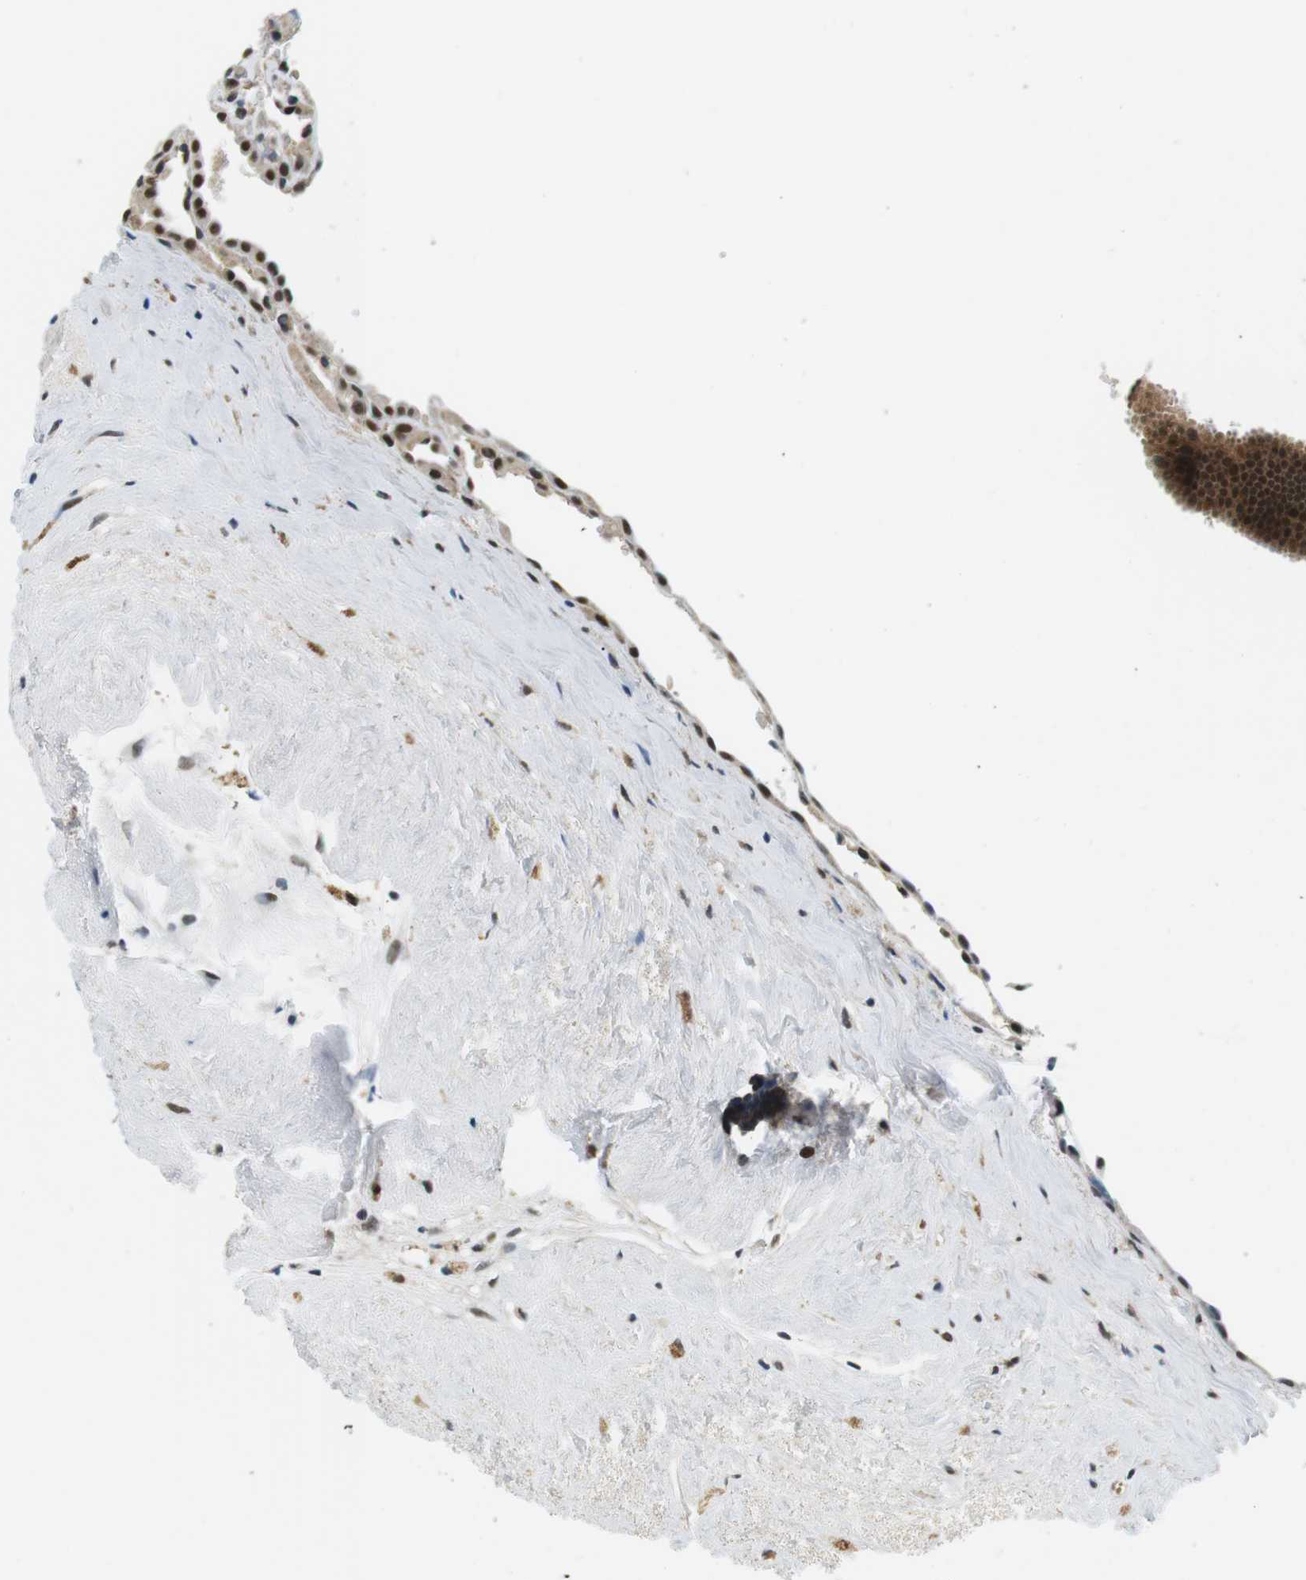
{"staining": {"intensity": "strong", "quantity": ">75%", "location": "cytoplasmic/membranous,nuclear"}, "tissue": "fallopian tube", "cell_type": "Glandular cells", "image_type": "normal", "snomed": [{"axis": "morphology", "description": "Normal tissue, NOS"}, {"axis": "topography", "description": "Fallopian tube"}, {"axis": "topography", "description": "Placenta"}], "caption": "Human fallopian tube stained with a brown dye demonstrates strong cytoplasmic/membranous,nuclear positive positivity in about >75% of glandular cells.", "gene": "CSNK2B", "patient": {"sex": "female", "age": 34}}